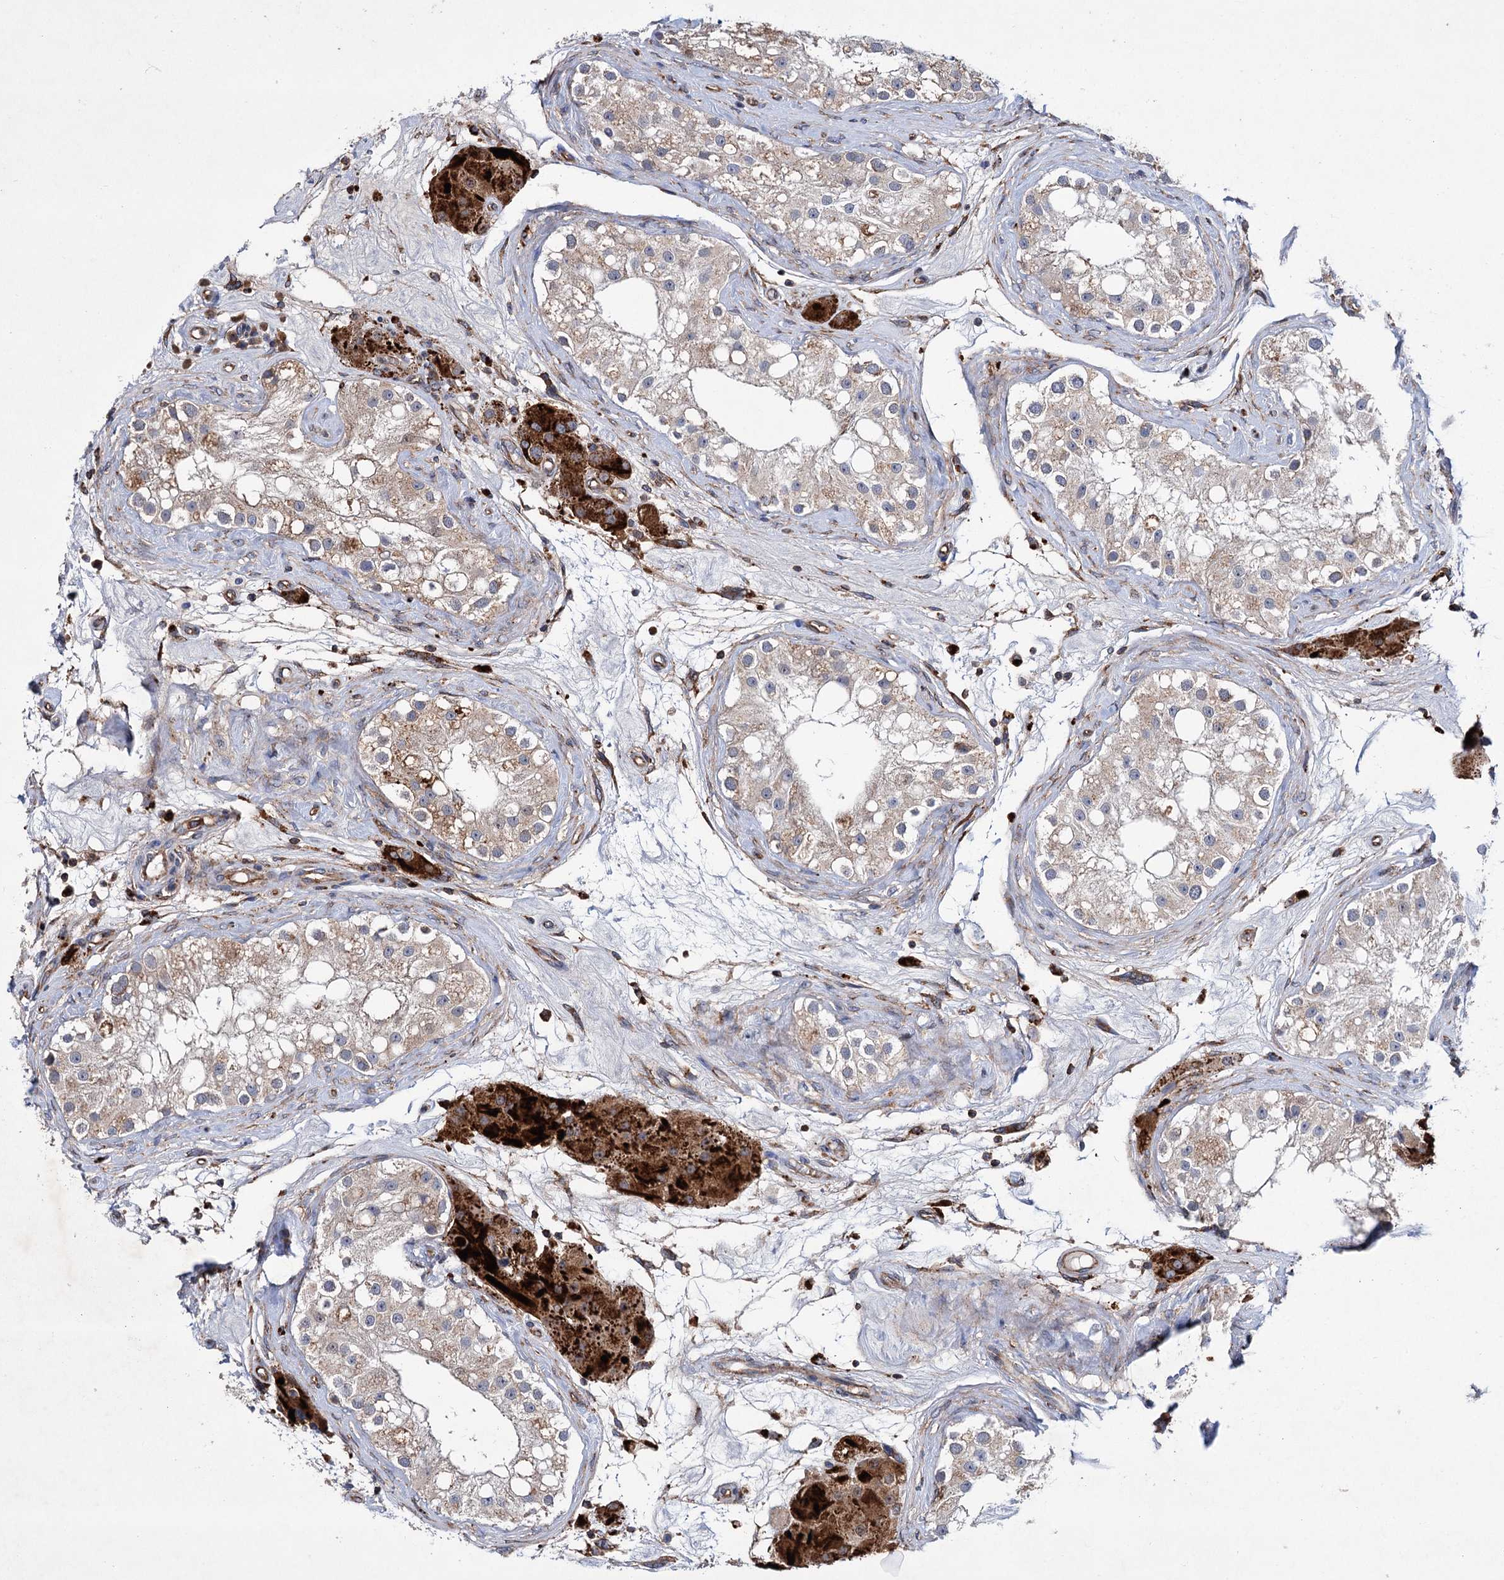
{"staining": {"intensity": "weak", "quantity": "<25%", "location": "cytoplasmic/membranous"}, "tissue": "testis", "cell_type": "Cells in seminiferous ducts", "image_type": "normal", "snomed": [{"axis": "morphology", "description": "Normal tissue, NOS"}, {"axis": "topography", "description": "Testis"}], "caption": "A histopathology image of testis stained for a protein reveals no brown staining in cells in seminiferous ducts.", "gene": "SCPEP1", "patient": {"sex": "male", "age": 84}}